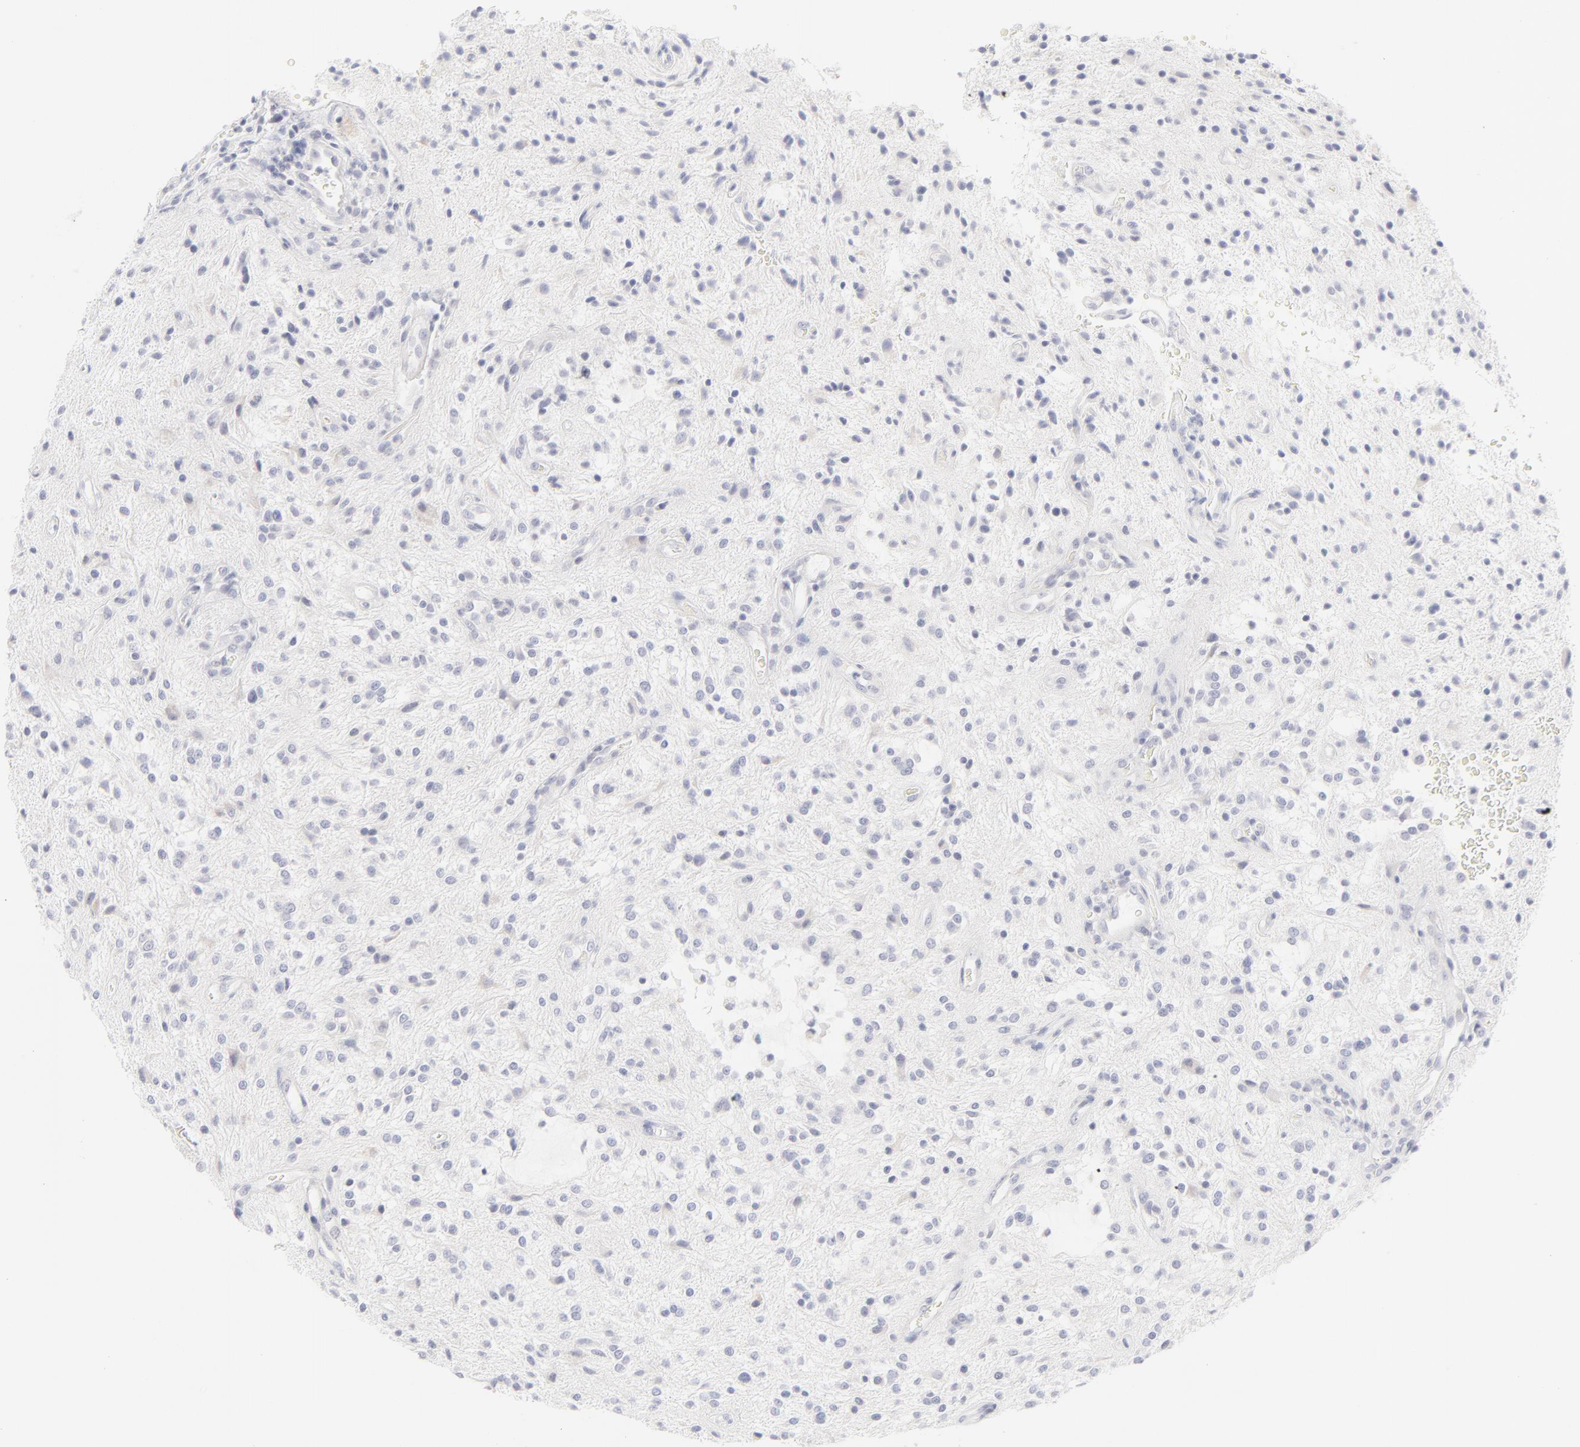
{"staining": {"intensity": "negative", "quantity": "none", "location": "none"}, "tissue": "glioma", "cell_type": "Tumor cells", "image_type": "cancer", "snomed": [{"axis": "morphology", "description": "Glioma, malignant, NOS"}, {"axis": "topography", "description": "Cerebellum"}], "caption": "Tumor cells are negative for brown protein staining in glioma.", "gene": "NPNT", "patient": {"sex": "female", "age": 10}}